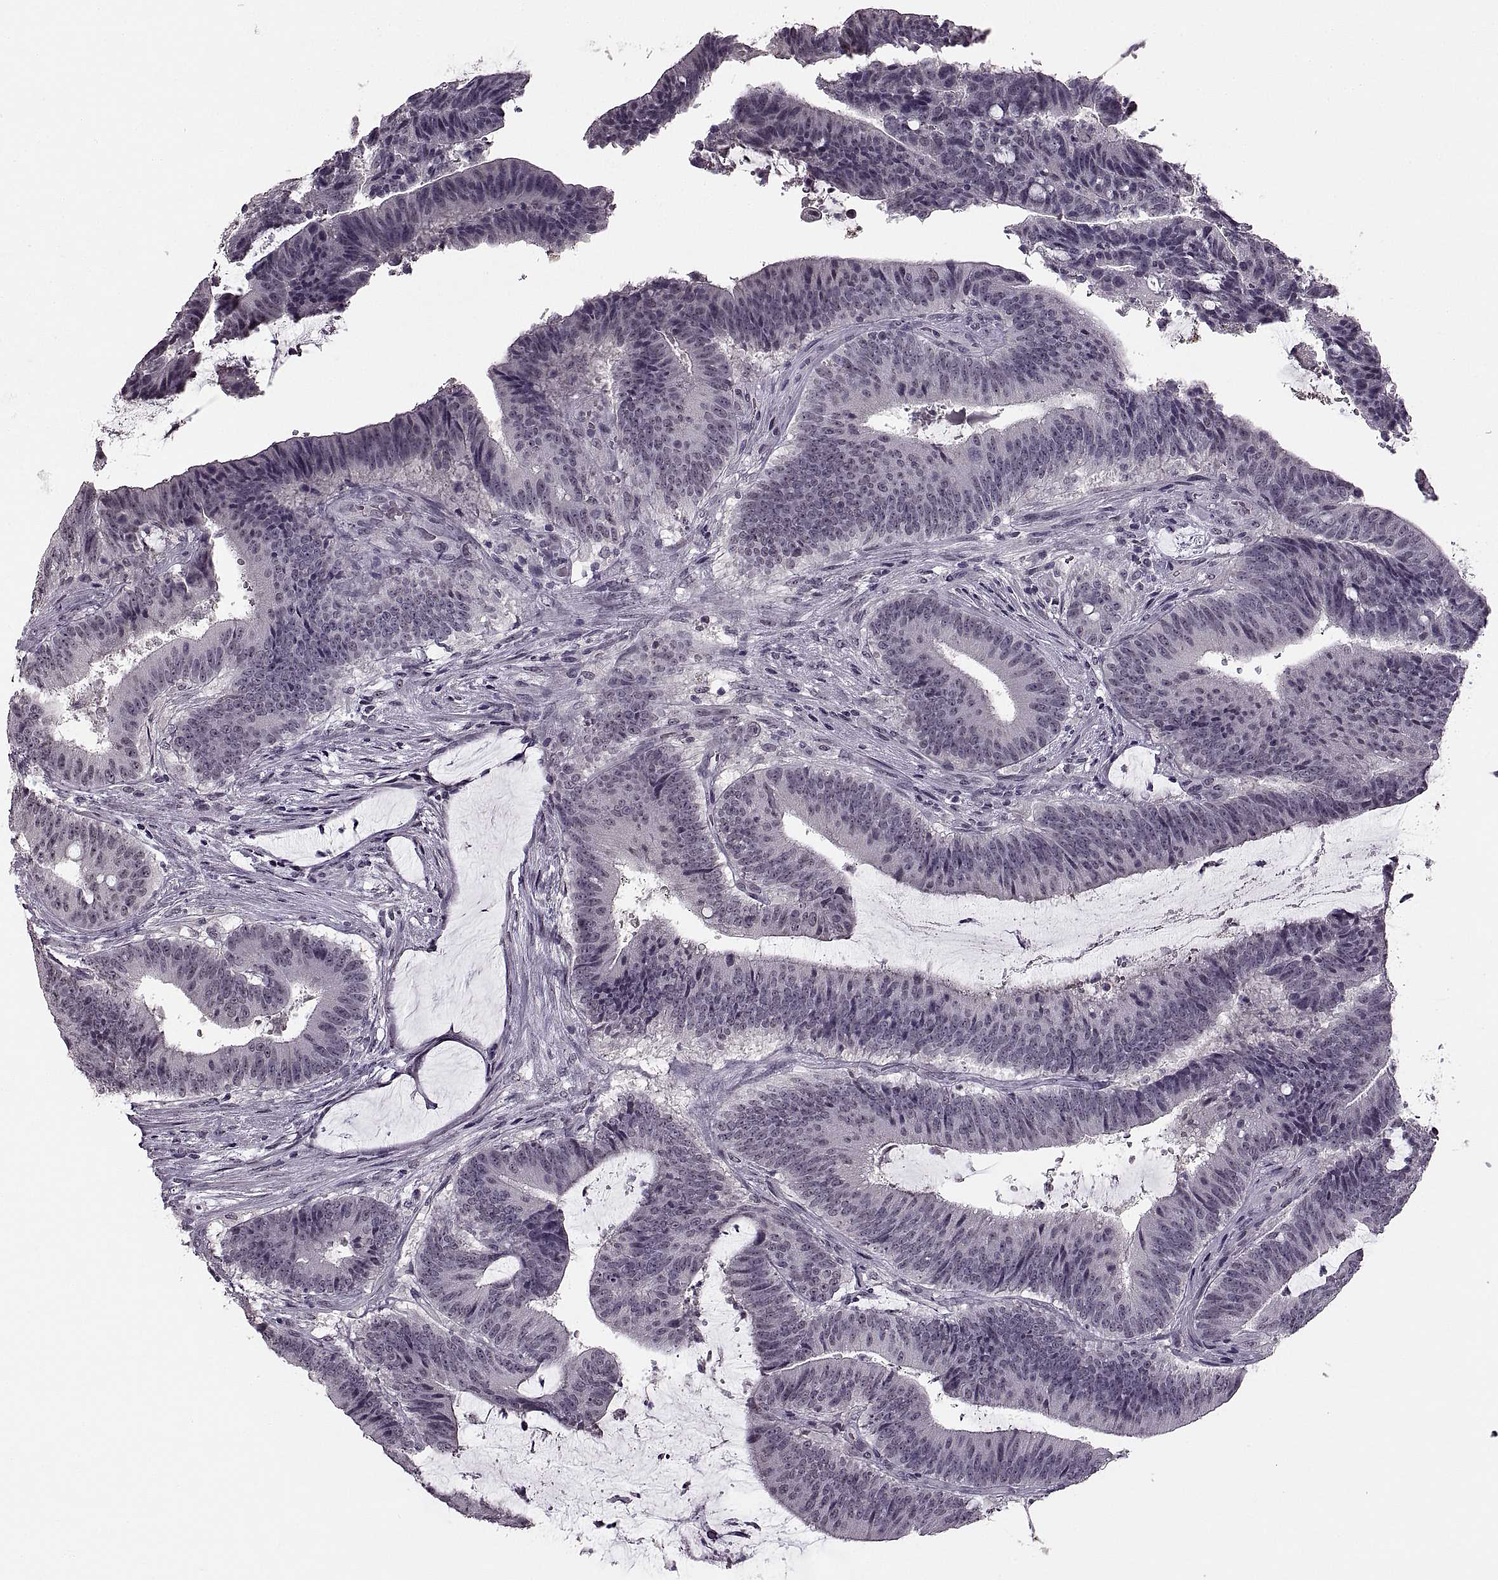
{"staining": {"intensity": "negative", "quantity": "none", "location": "none"}, "tissue": "colorectal cancer", "cell_type": "Tumor cells", "image_type": "cancer", "snomed": [{"axis": "morphology", "description": "Adenocarcinoma, NOS"}, {"axis": "topography", "description": "Colon"}], "caption": "Image shows no significant protein positivity in tumor cells of colorectal cancer (adenocarcinoma).", "gene": "PAGE5", "patient": {"sex": "female", "age": 43}}